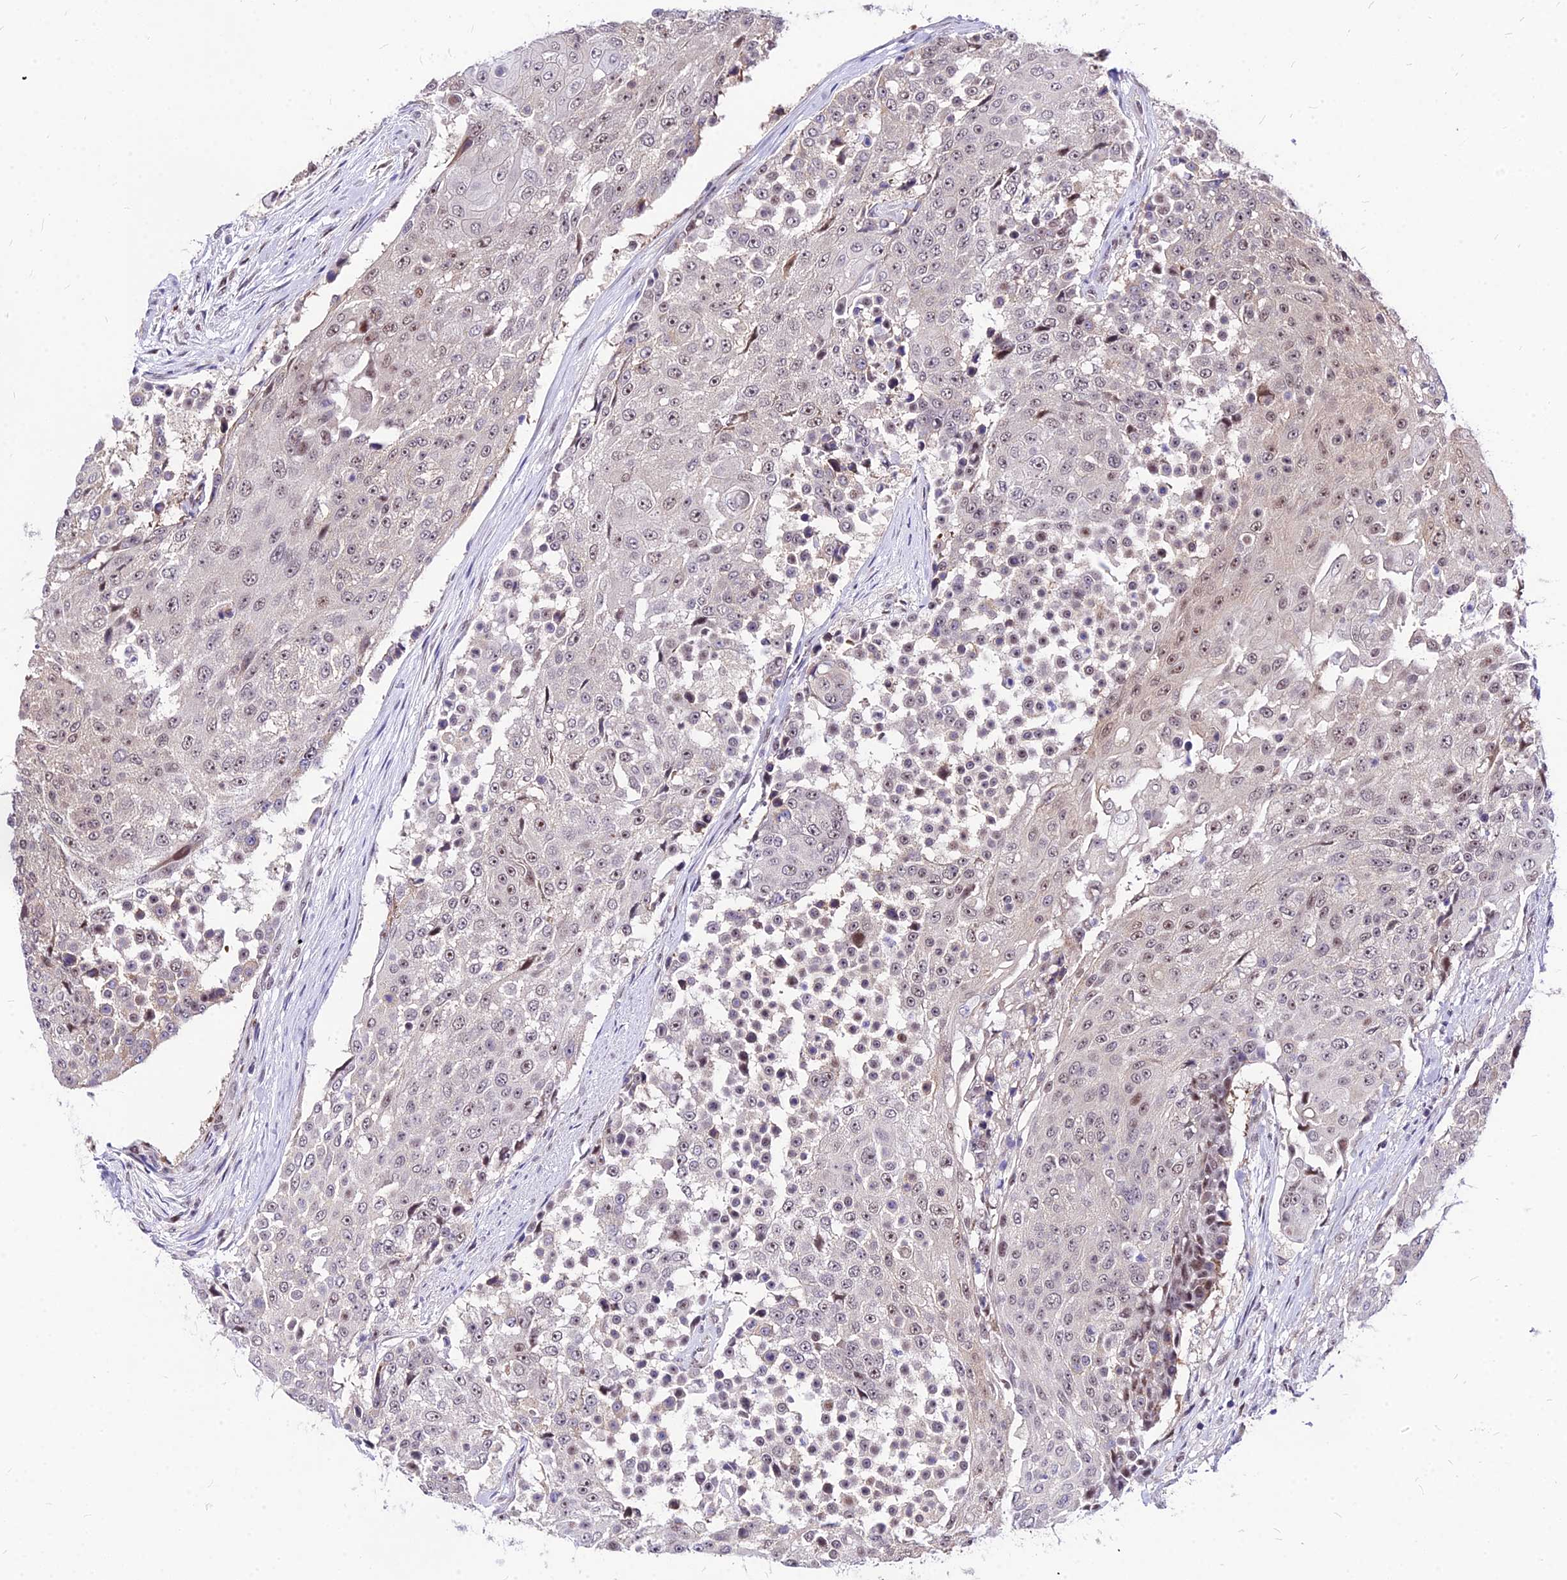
{"staining": {"intensity": "weak", "quantity": "<25%", "location": "nuclear"}, "tissue": "urothelial cancer", "cell_type": "Tumor cells", "image_type": "cancer", "snomed": [{"axis": "morphology", "description": "Urothelial carcinoma, High grade"}, {"axis": "topography", "description": "Urinary bladder"}], "caption": "High power microscopy histopathology image of an immunohistochemistry image of urothelial cancer, revealing no significant staining in tumor cells. (DAB immunohistochemistry visualized using brightfield microscopy, high magnification).", "gene": "DDX55", "patient": {"sex": "female", "age": 63}}